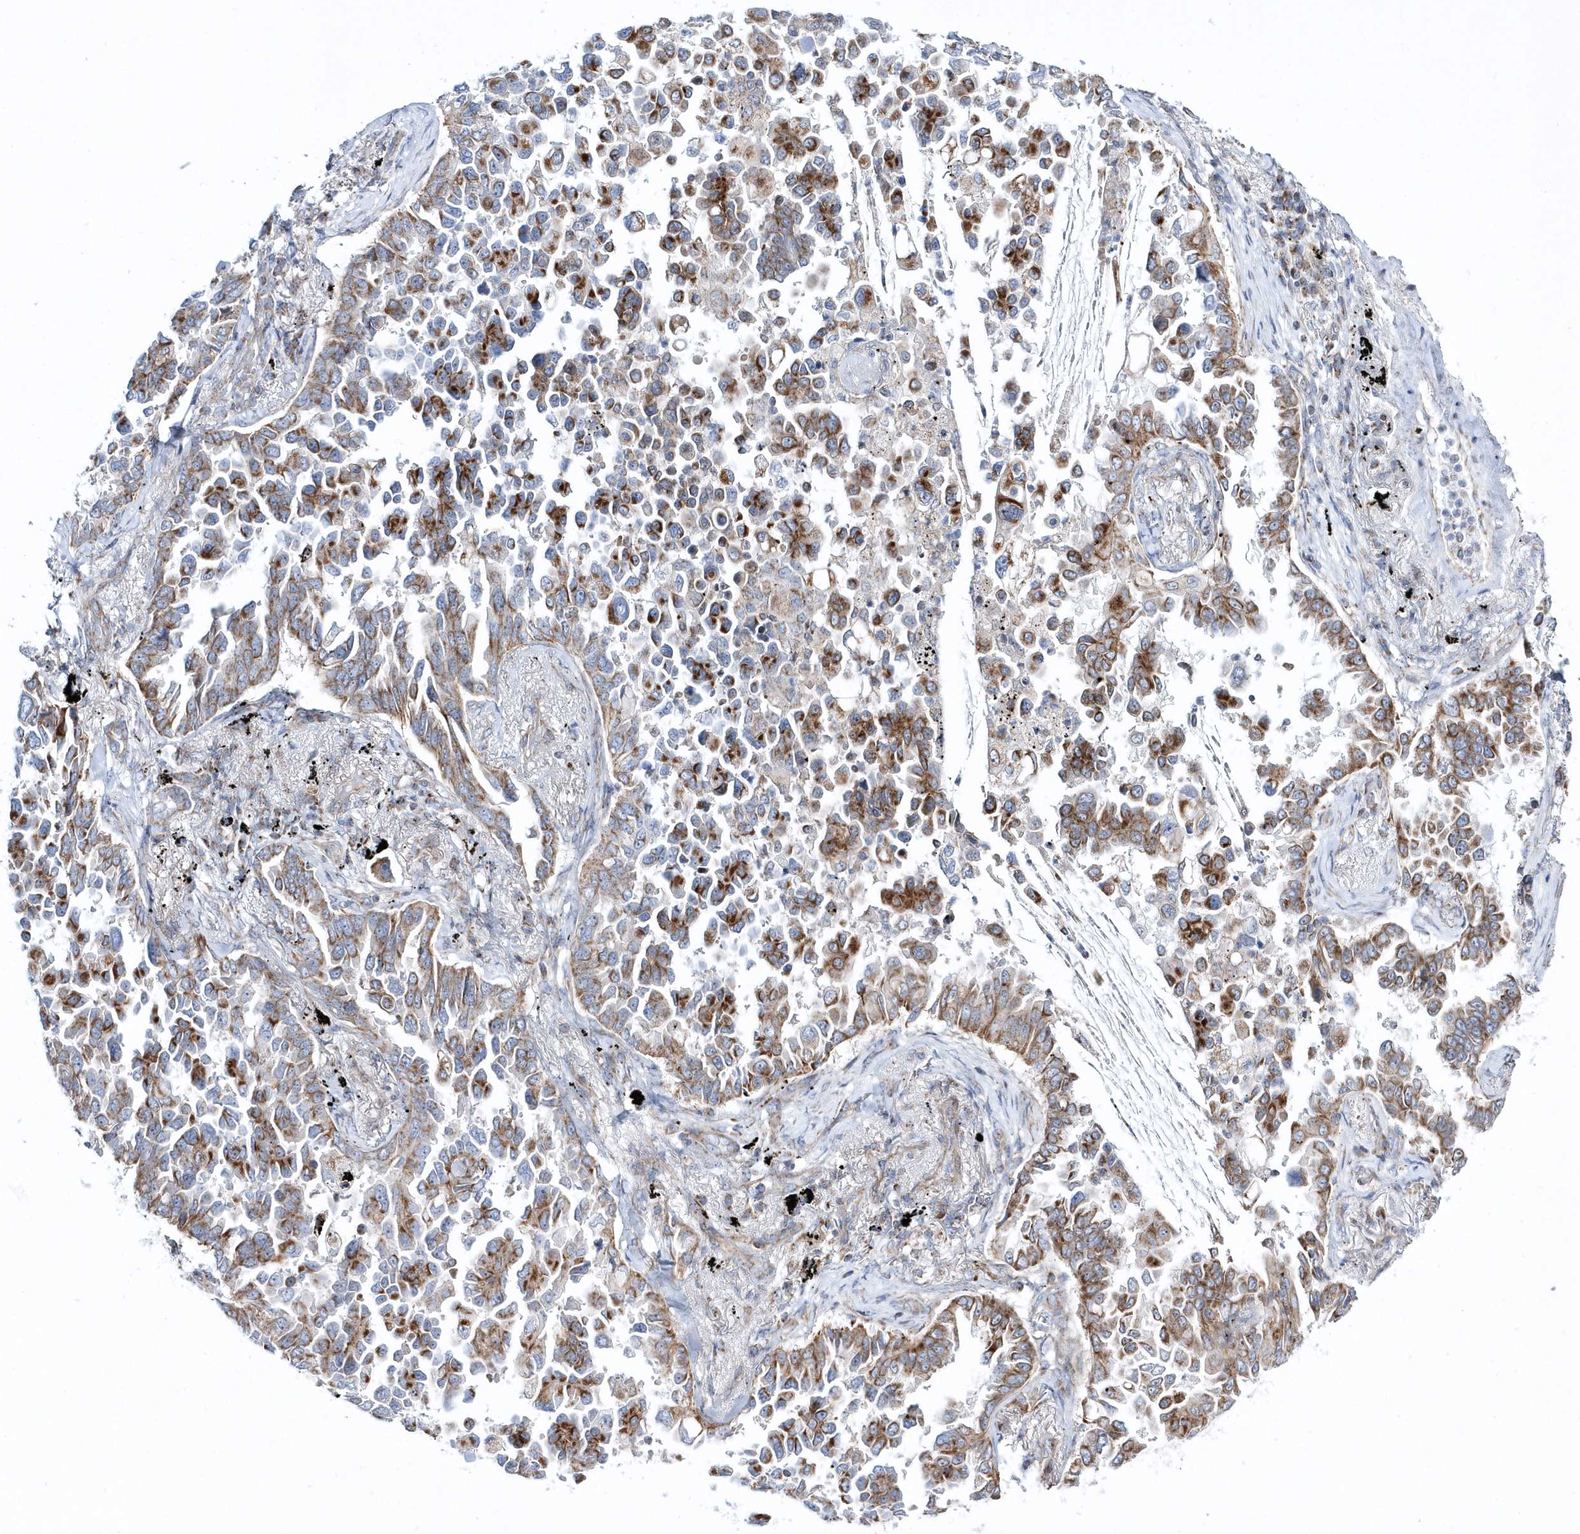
{"staining": {"intensity": "moderate", "quantity": ">75%", "location": "cytoplasmic/membranous"}, "tissue": "lung cancer", "cell_type": "Tumor cells", "image_type": "cancer", "snomed": [{"axis": "morphology", "description": "Adenocarcinoma, NOS"}, {"axis": "topography", "description": "Lung"}], "caption": "Immunohistochemistry (IHC) (DAB) staining of human lung cancer demonstrates moderate cytoplasmic/membranous protein staining in approximately >75% of tumor cells. (DAB IHC, brown staining for protein, blue staining for nuclei).", "gene": "OPA1", "patient": {"sex": "female", "age": 67}}